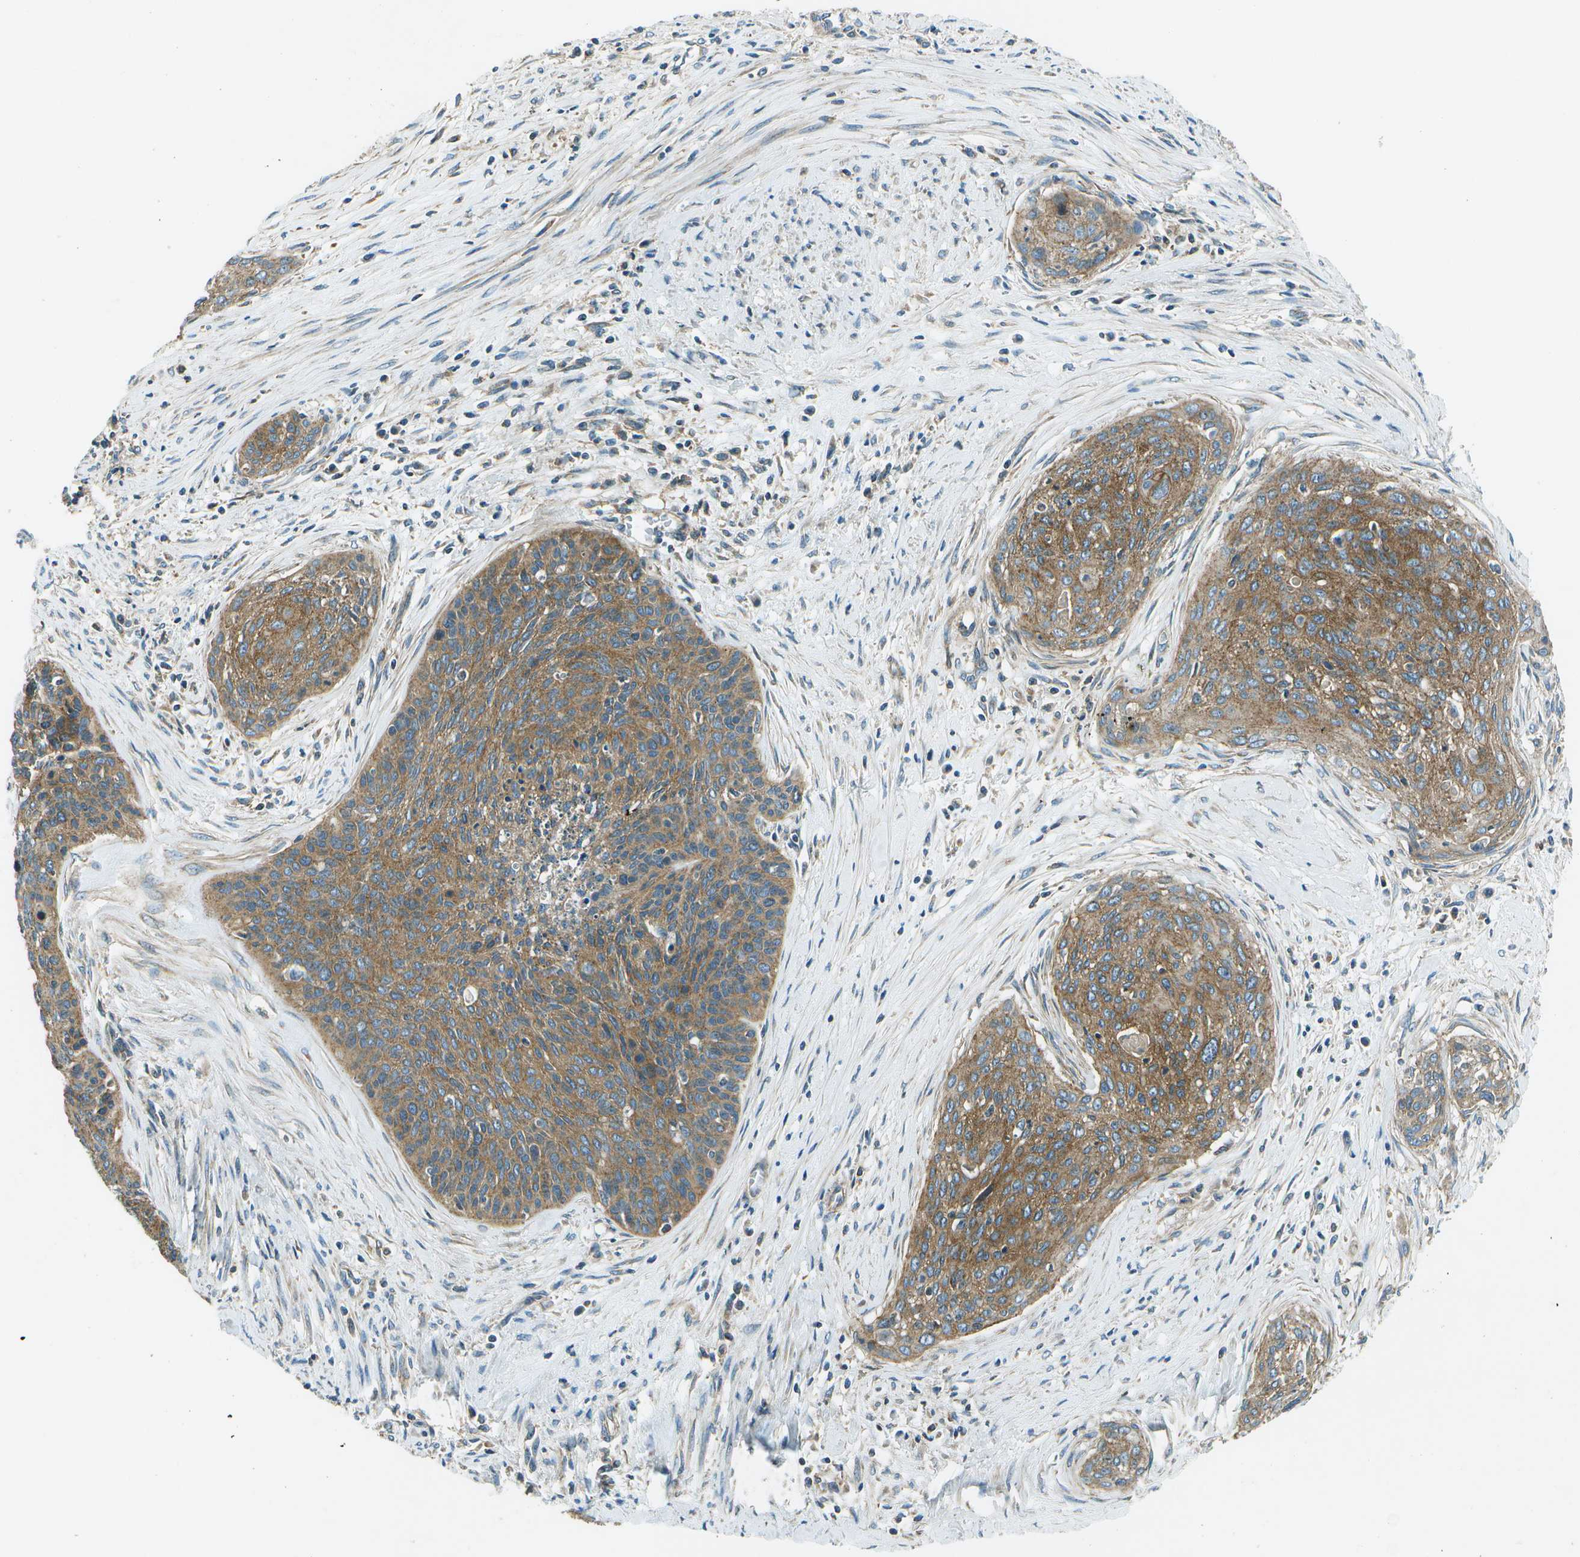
{"staining": {"intensity": "strong", "quantity": ">75%", "location": "cytoplasmic/membranous"}, "tissue": "cervical cancer", "cell_type": "Tumor cells", "image_type": "cancer", "snomed": [{"axis": "morphology", "description": "Squamous cell carcinoma, NOS"}, {"axis": "topography", "description": "Cervix"}], "caption": "Squamous cell carcinoma (cervical) stained with a protein marker demonstrates strong staining in tumor cells.", "gene": "TMEM51", "patient": {"sex": "female", "age": 55}}